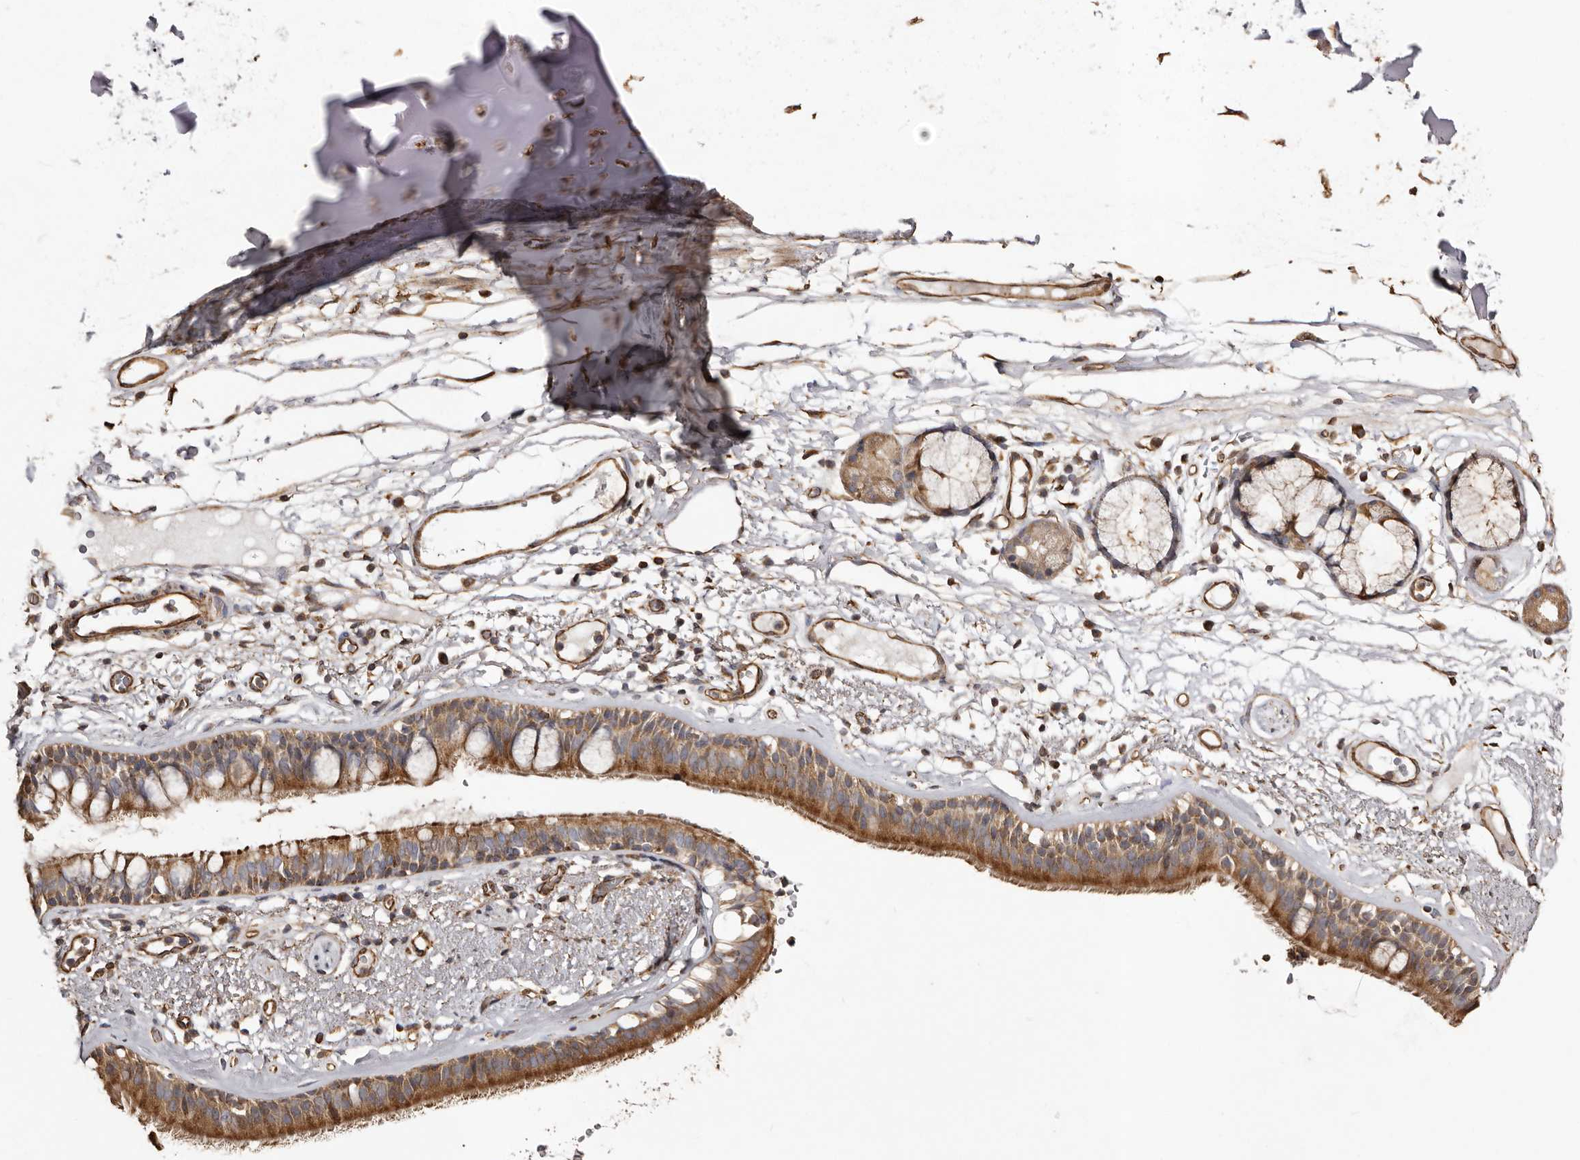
{"staining": {"intensity": "moderate", "quantity": ">75%", "location": "cytoplasmic/membranous"}, "tissue": "adipose tissue", "cell_type": "Adipocytes", "image_type": "normal", "snomed": [{"axis": "morphology", "description": "Normal tissue, NOS"}, {"axis": "topography", "description": "Cartilage tissue"}], "caption": "High-power microscopy captured an immunohistochemistry (IHC) histopathology image of benign adipose tissue, revealing moderate cytoplasmic/membranous expression in approximately >75% of adipocytes.", "gene": "MACC1", "patient": {"sex": "female", "age": 63}}